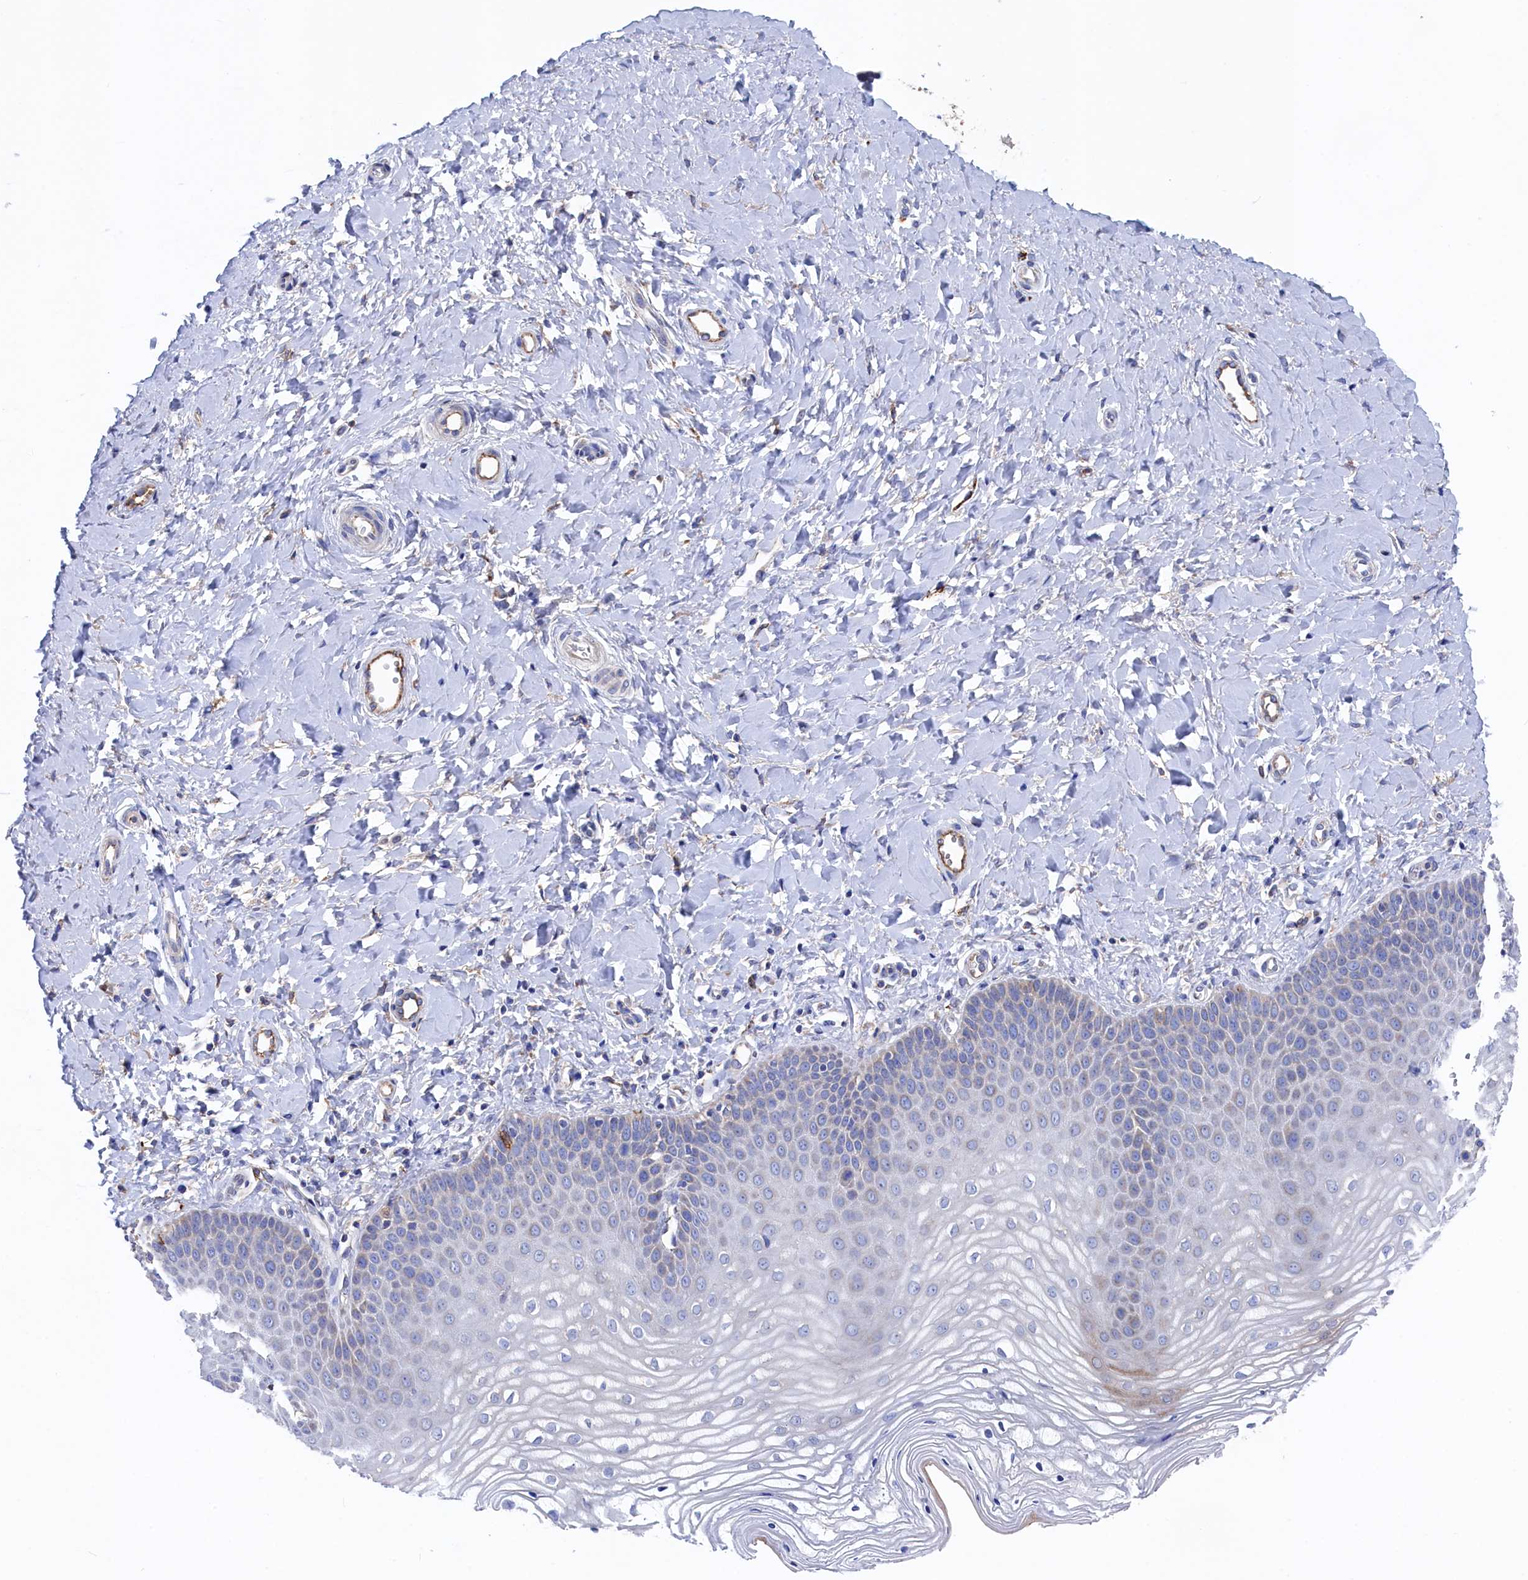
{"staining": {"intensity": "moderate", "quantity": "<25%", "location": "cytoplasmic/membranous"}, "tissue": "vagina", "cell_type": "Squamous epithelial cells", "image_type": "normal", "snomed": [{"axis": "morphology", "description": "Normal tissue, NOS"}, {"axis": "topography", "description": "Vagina"}, {"axis": "topography", "description": "Cervix"}], "caption": "Squamous epithelial cells show moderate cytoplasmic/membranous expression in about <25% of cells in unremarkable vagina. (Stains: DAB (3,3'-diaminobenzidine) in brown, nuclei in blue, Microscopy: brightfield microscopy at high magnification).", "gene": "C12orf73", "patient": {"sex": "female", "age": 40}}